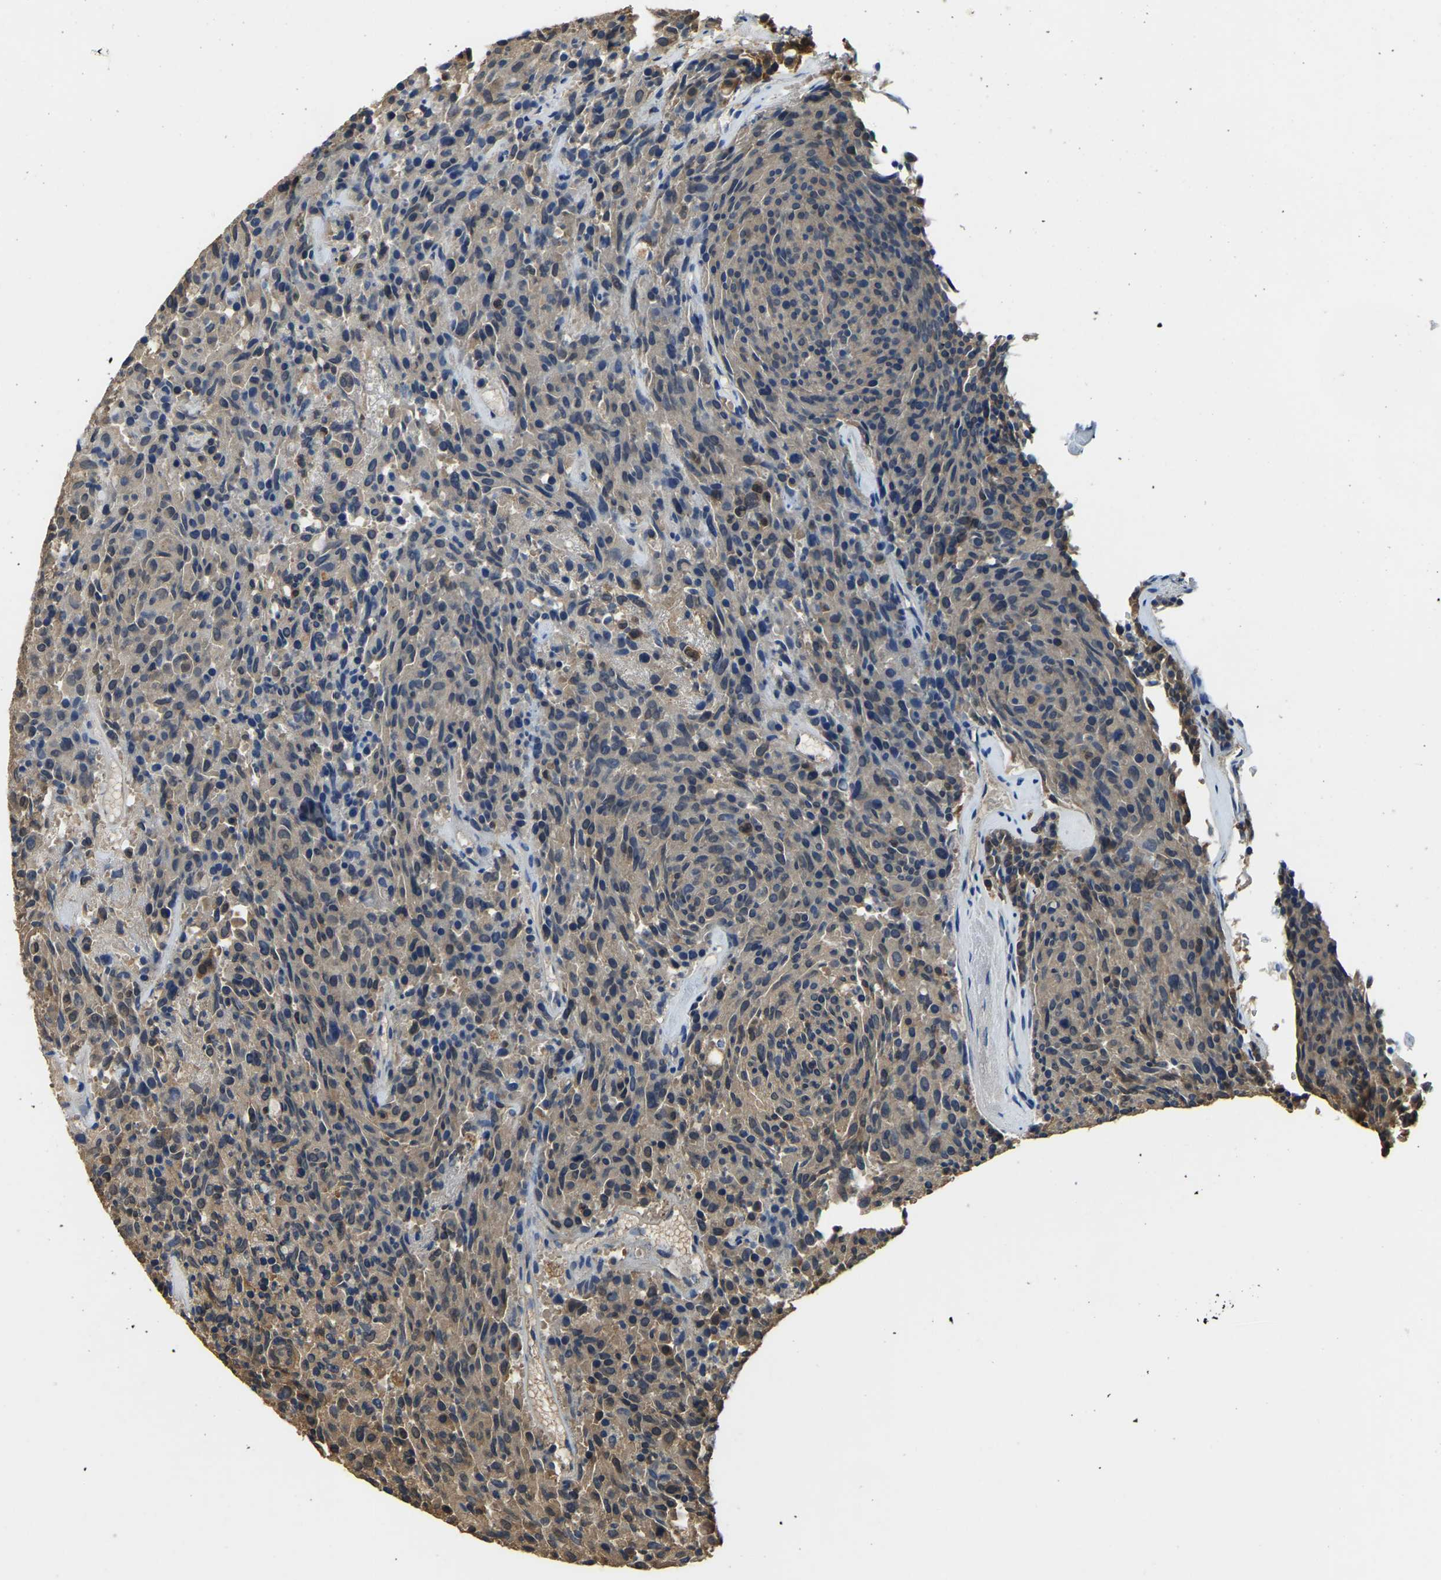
{"staining": {"intensity": "strong", "quantity": "25%-75%", "location": "cytoplasmic/membranous,nuclear"}, "tissue": "carcinoid", "cell_type": "Tumor cells", "image_type": "cancer", "snomed": [{"axis": "morphology", "description": "Carcinoid, malignant, NOS"}, {"axis": "topography", "description": "Pancreas"}], "caption": "Tumor cells demonstrate high levels of strong cytoplasmic/membranous and nuclear staining in about 25%-75% of cells in human carcinoid.", "gene": "NANS", "patient": {"sex": "female", "age": 54}}